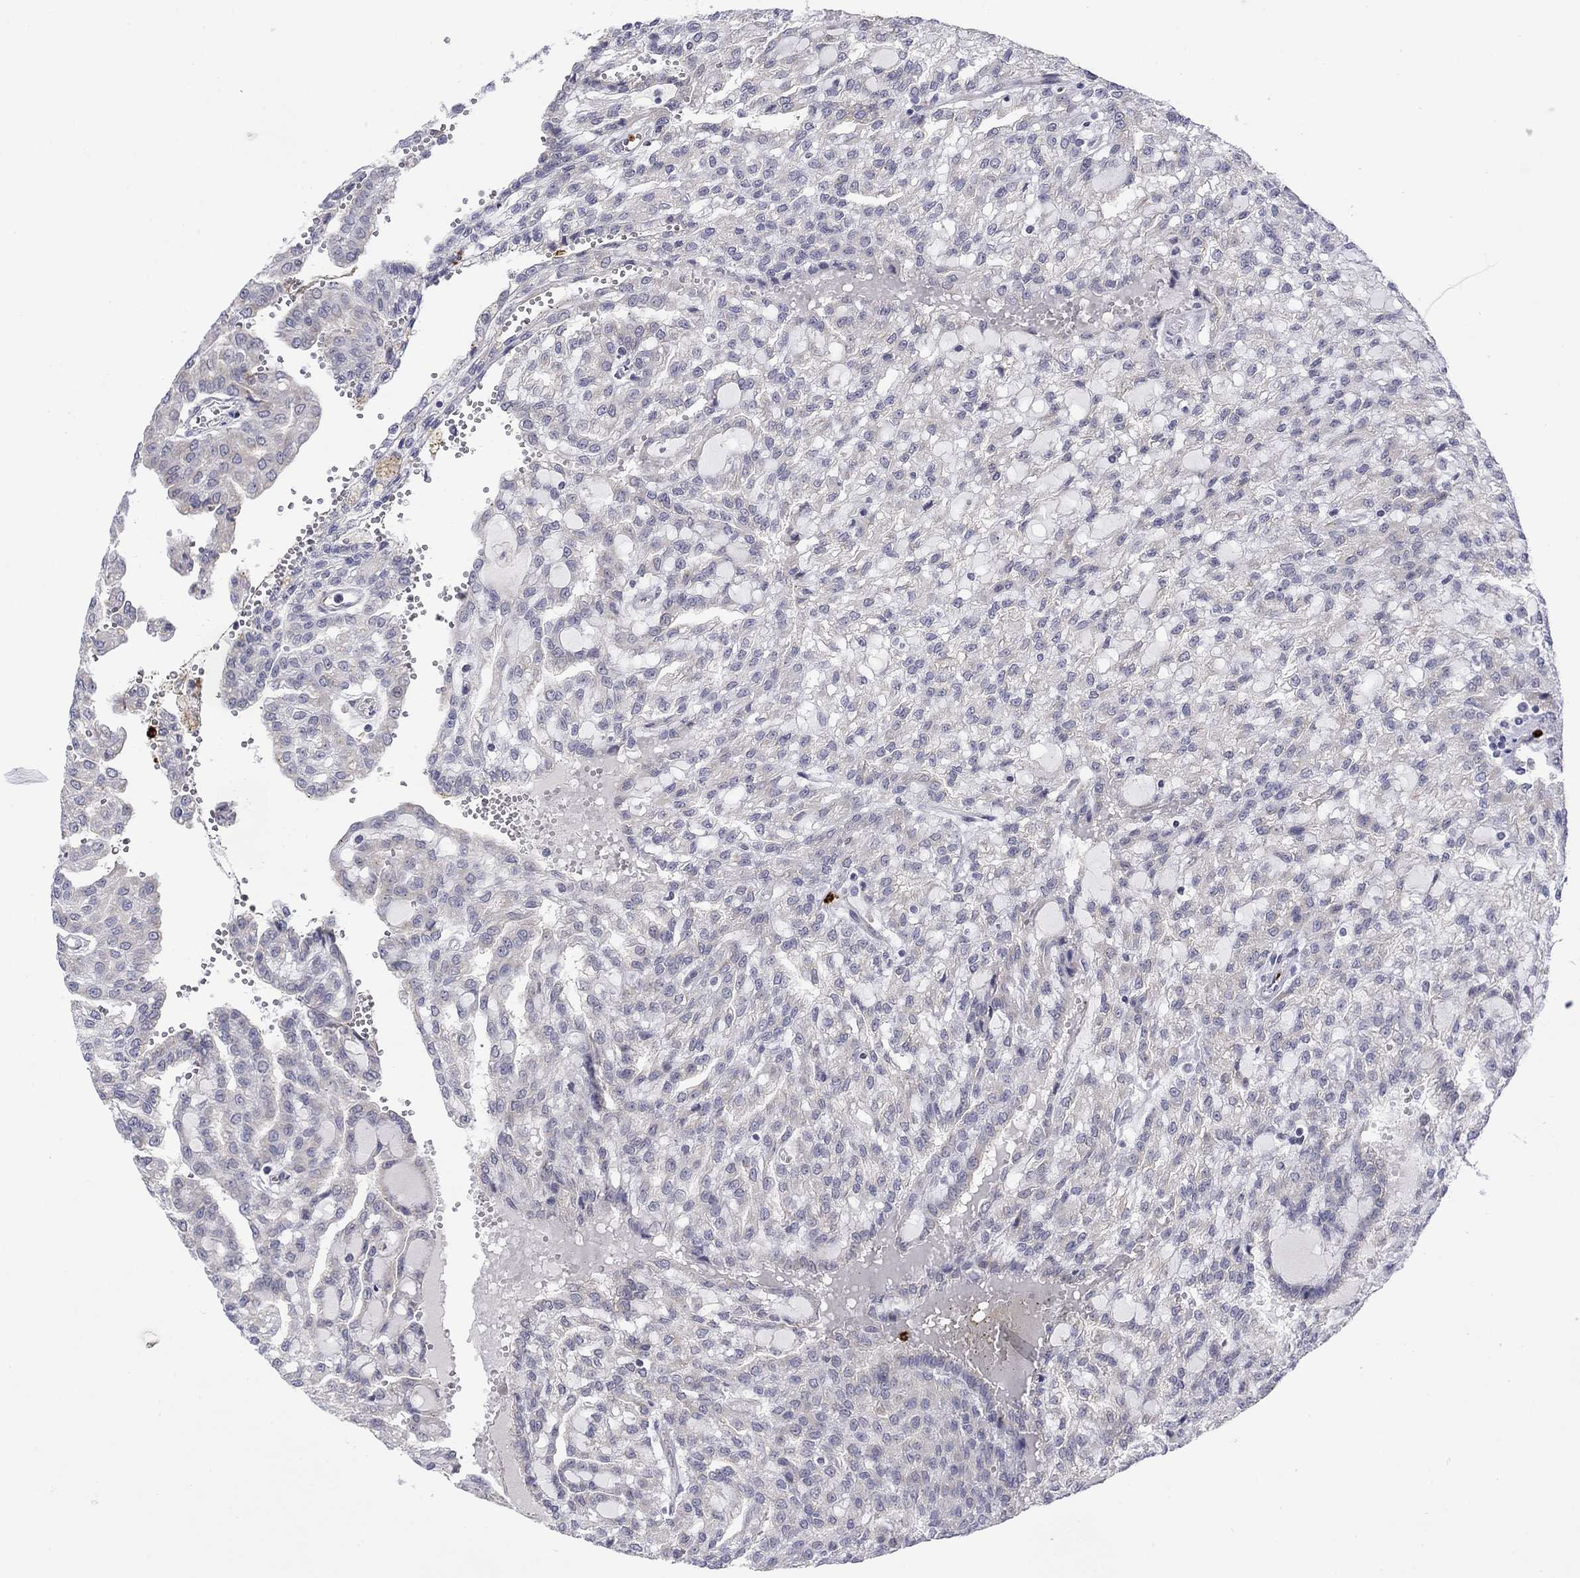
{"staining": {"intensity": "negative", "quantity": "none", "location": "none"}, "tissue": "renal cancer", "cell_type": "Tumor cells", "image_type": "cancer", "snomed": [{"axis": "morphology", "description": "Adenocarcinoma, NOS"}, {"axis": "topography", "description": "Kidney"}], "caption": "An immunohistochemistry (IHC) histopathology image of renal cancer (adenocarcinoma) is shown. There is no staining in tumor cells of renal cancer (adenocarcinoma).", "gene": "MTRFR", "patient": {"sex": "male", "age": 63}}